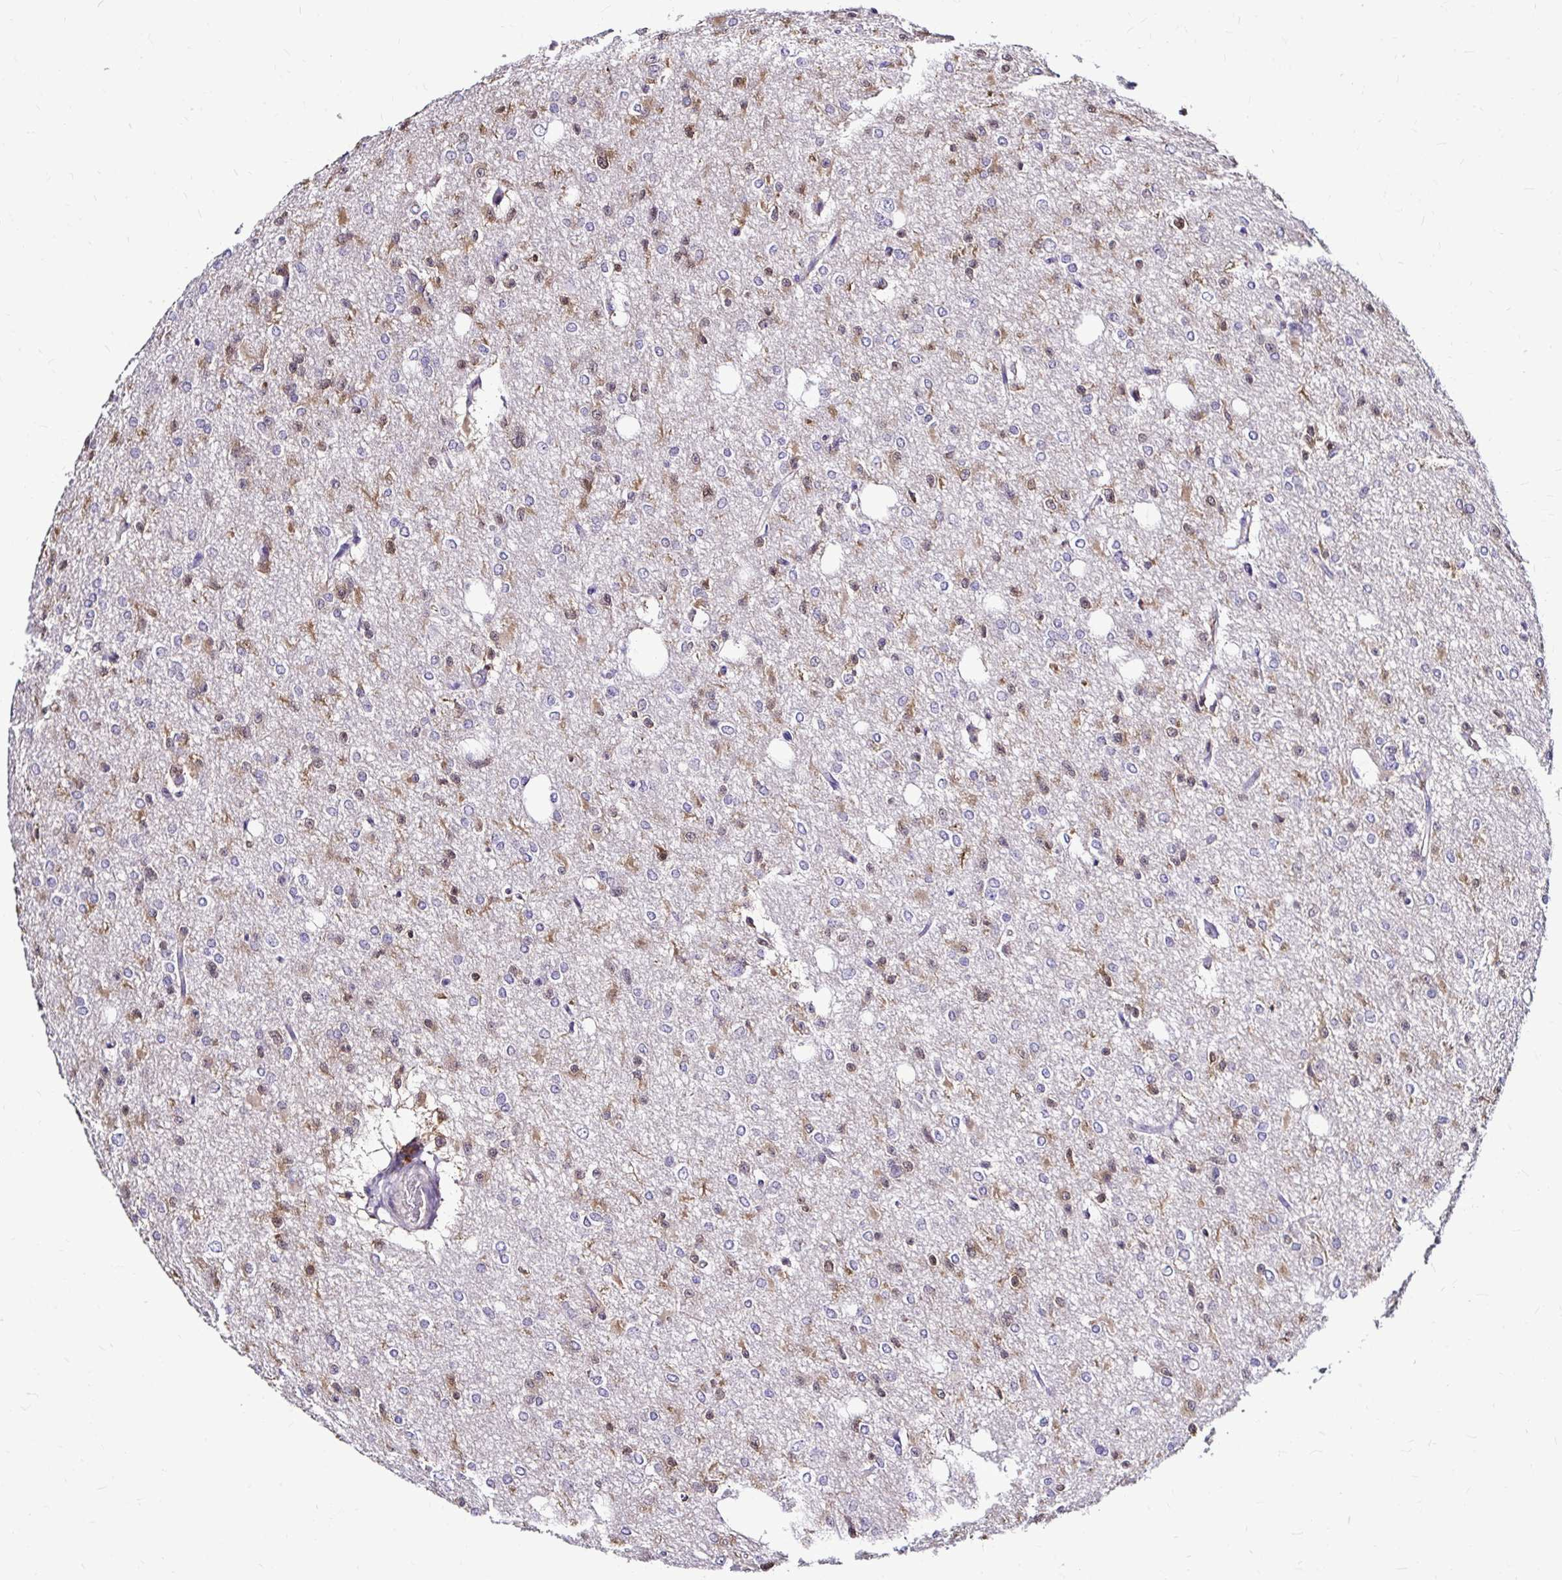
{"staining": {"intensity": "weak", "quantity": "<25%", "location": "cytoplasmic/membranous"}, "tissue": "glioma", "cell_type": "Tumor cells", "image_type": "cancer", "snomed": [{"axis": "morphology", "description": "Glioma, malignant, Low grade"}, {"axis": "topography", "description": "Brain"}], "caption": "Immunohistochemistry (IHC) photomicrograph of human malignant glioma (low-grade) stained for a protein (brown), which displays no staining in tumor cells. (DAB immunohistochemistry with hematoxylin counter stain).", "gene": "IDH1", "patient": {"sex": "male", "age": 26}}